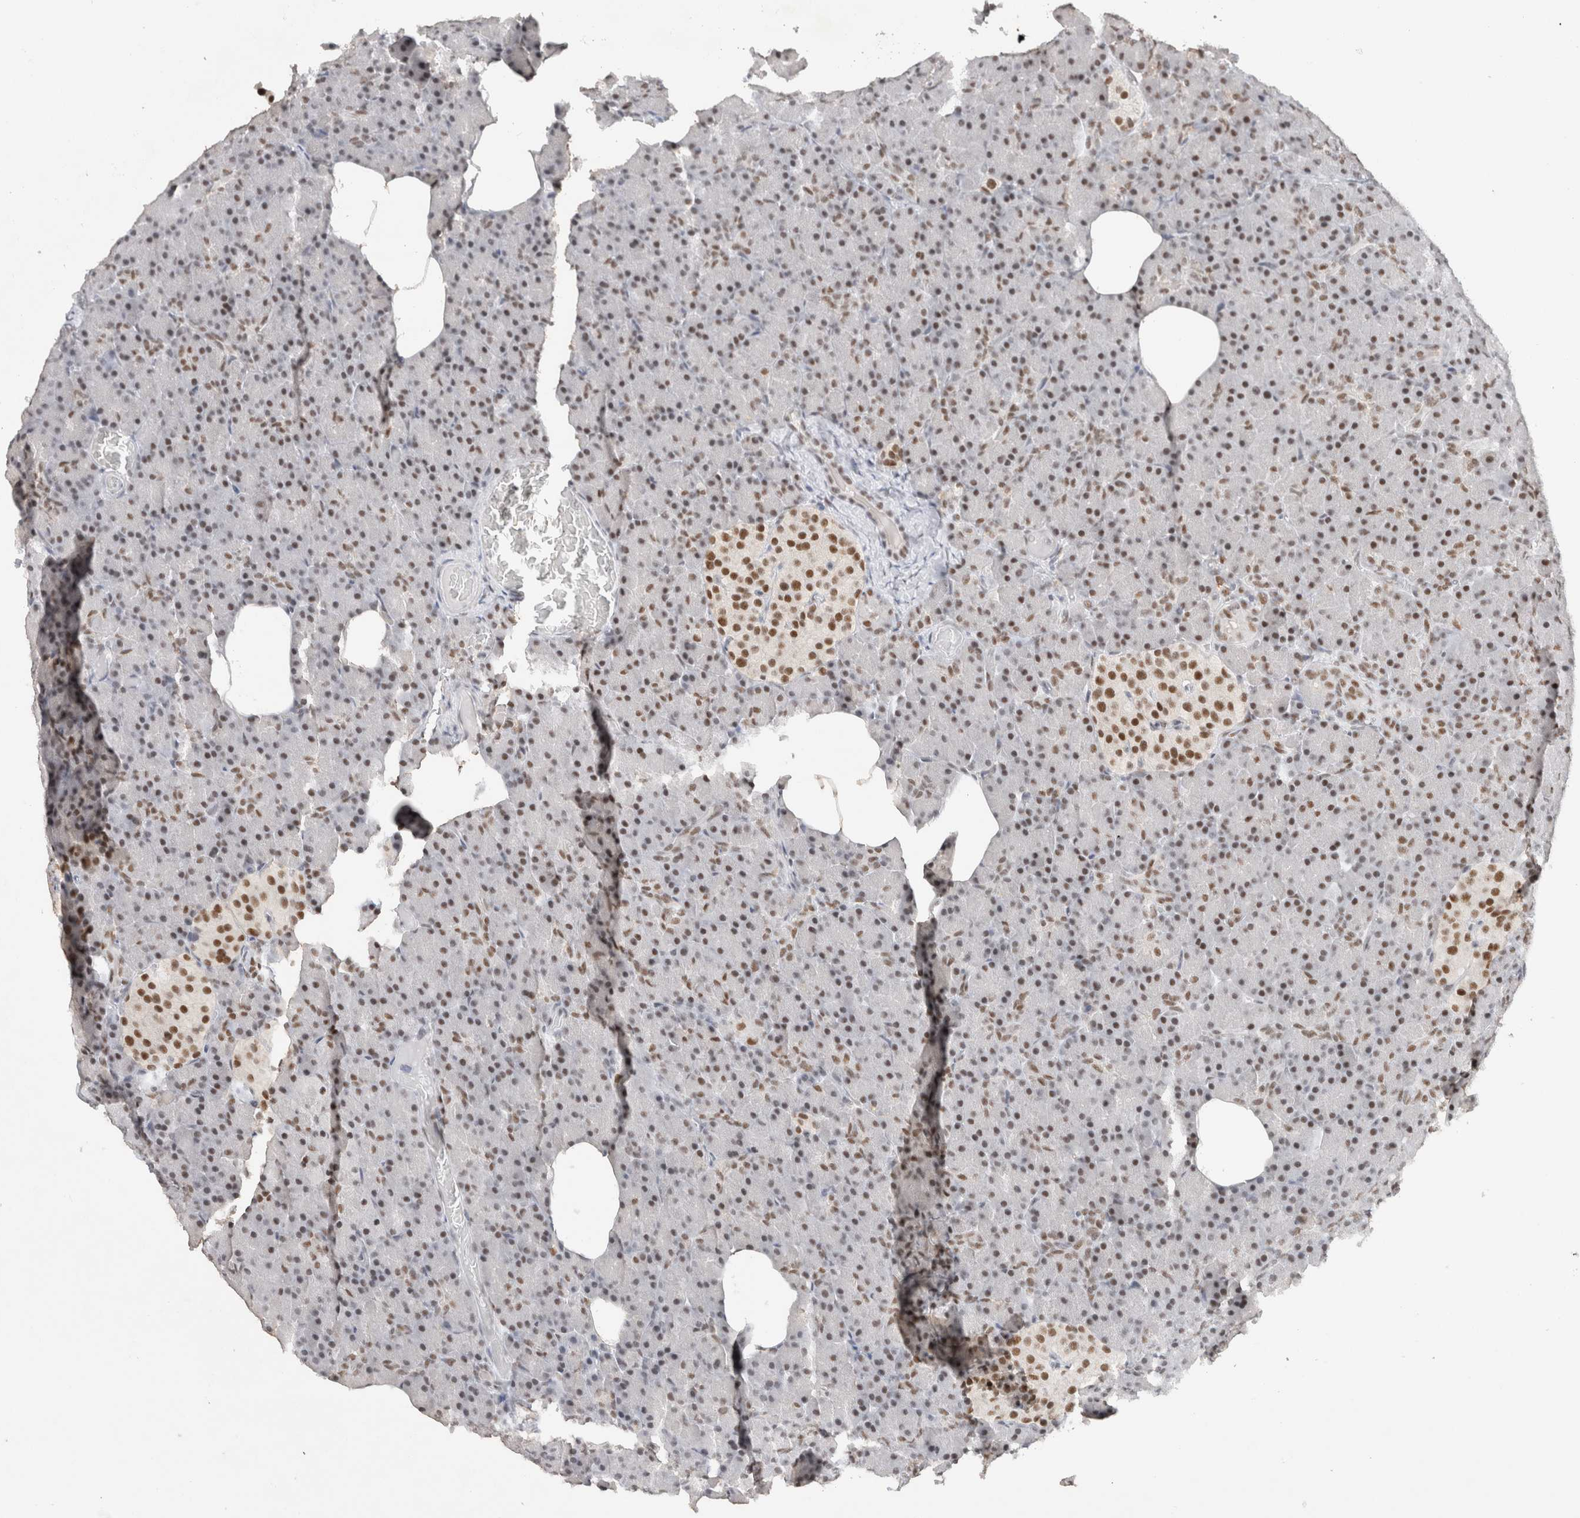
{"staining": {"intensity": "strong", "quantity": ">75%", "location": "nuclear"}, "tissue": "pancreas", "cell_type": "Exocrine glandular cells", "image_type": "normal", "snomed": [{"axis": "morphology", "description": "Normal tissue, NOS"}, {"axis": "topography", "description": "Pancreas"}], "caption": "IHC (DAB) staining of unremarkable human pancreas reveals strong nuclear protein expression in approximately >75% of exocrine glandular cells. The staining is performed using DAB brown chromogen to label protein expression. The nuclei are counter-stained blue using hematoxylin.", "gene": "COPS7A", "patient": {"sex": "female", "age": 43}}